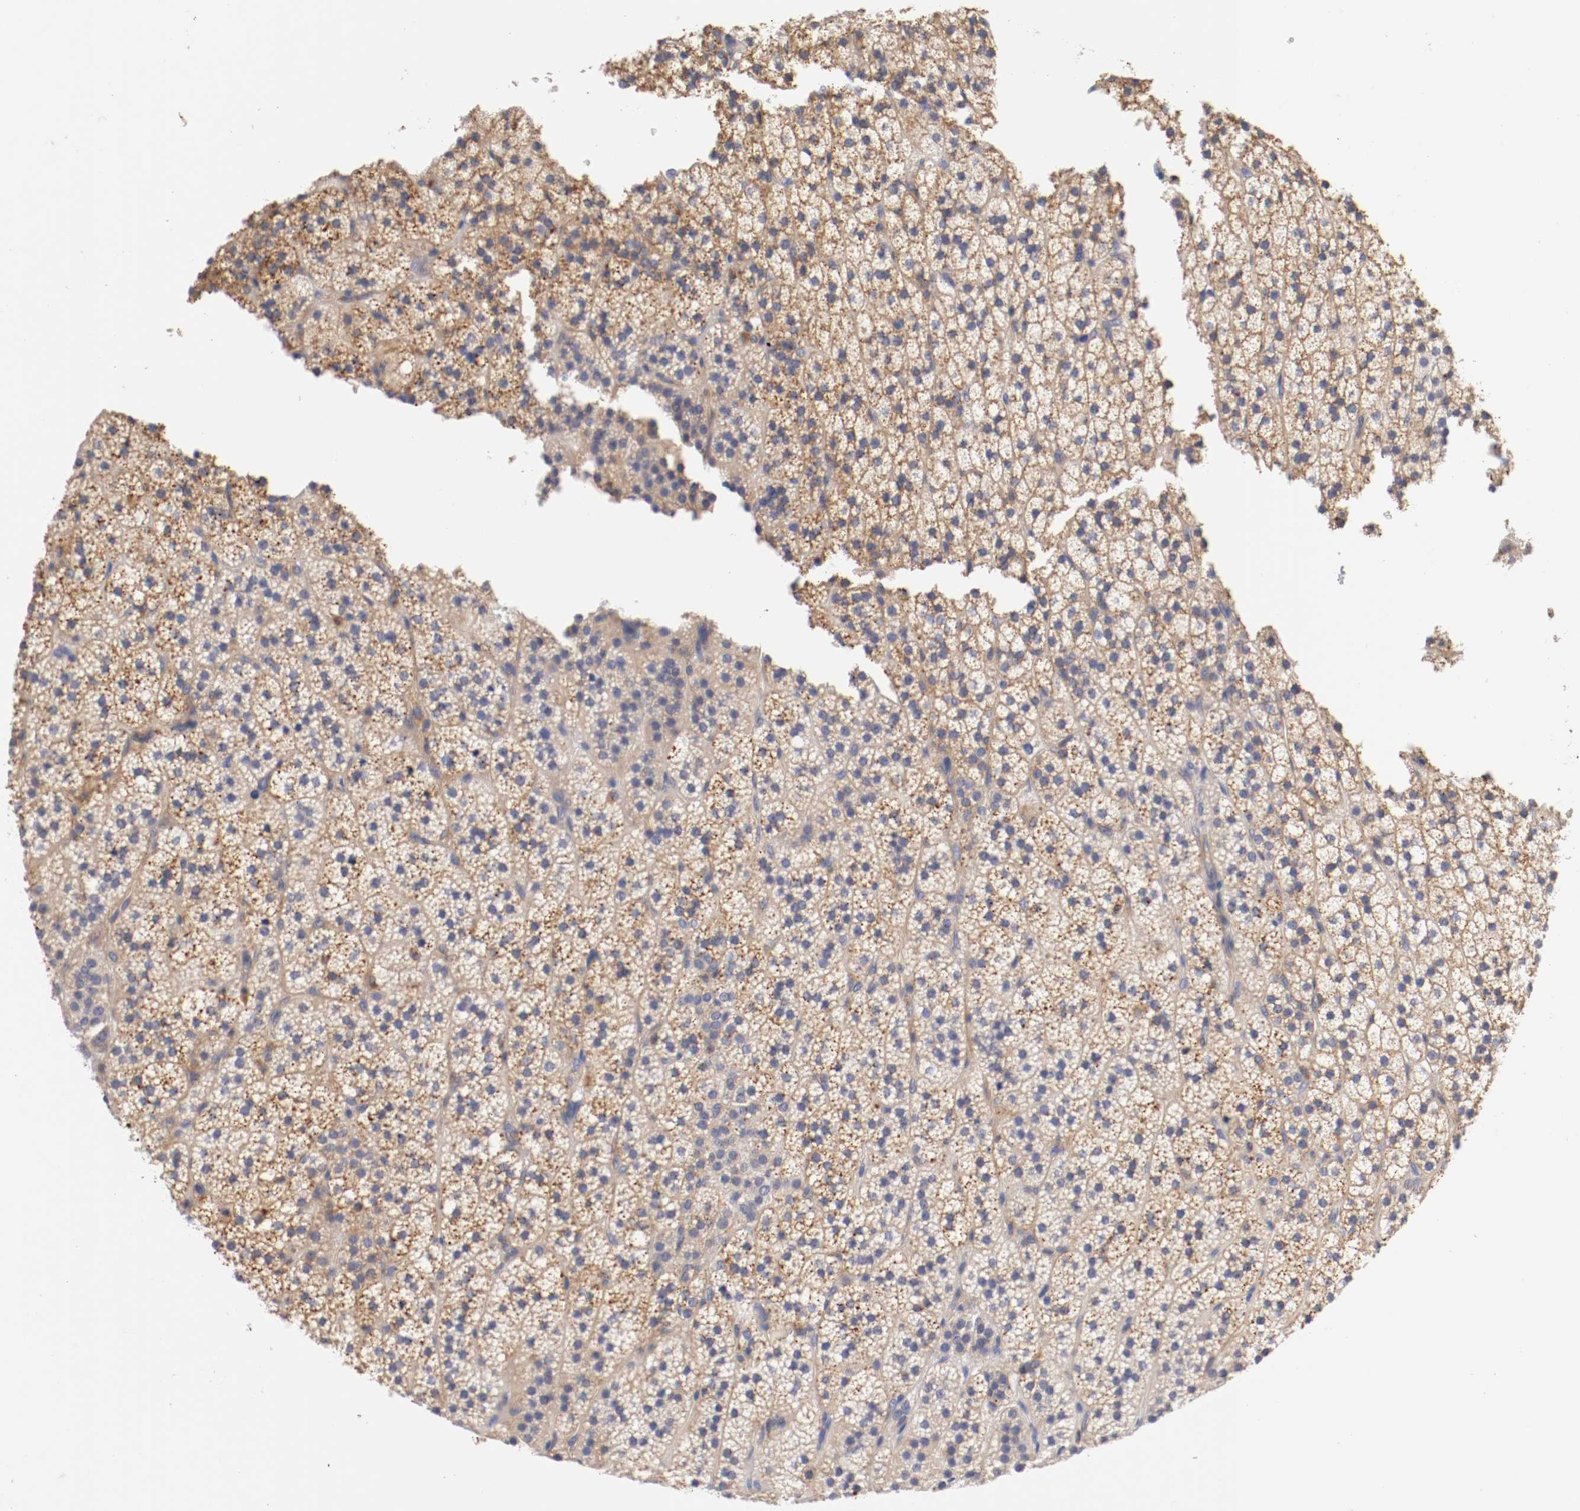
{"staining": {"intensity": "moderate", "quantity": "25%-75%", "location": "cytoplasmic/membranous"}, "tissue": "adrenal gland", "cell_type": "Glandular cells", "image_type": "normal", "snomed": [{"axis": "morphology", "description": "Normal tissue, NOS"}, {"axis": "topography", "description": "Adrenal gland"}], "caption": "About 25%-75% of glandular cells in normal adrenal gland show moderate cytoplasmic/membranous protein positivity as visualized by brown immunohistochemical staining.", "gene": "SEMA5A", "patient": {"sex": "male", "age": 35}}